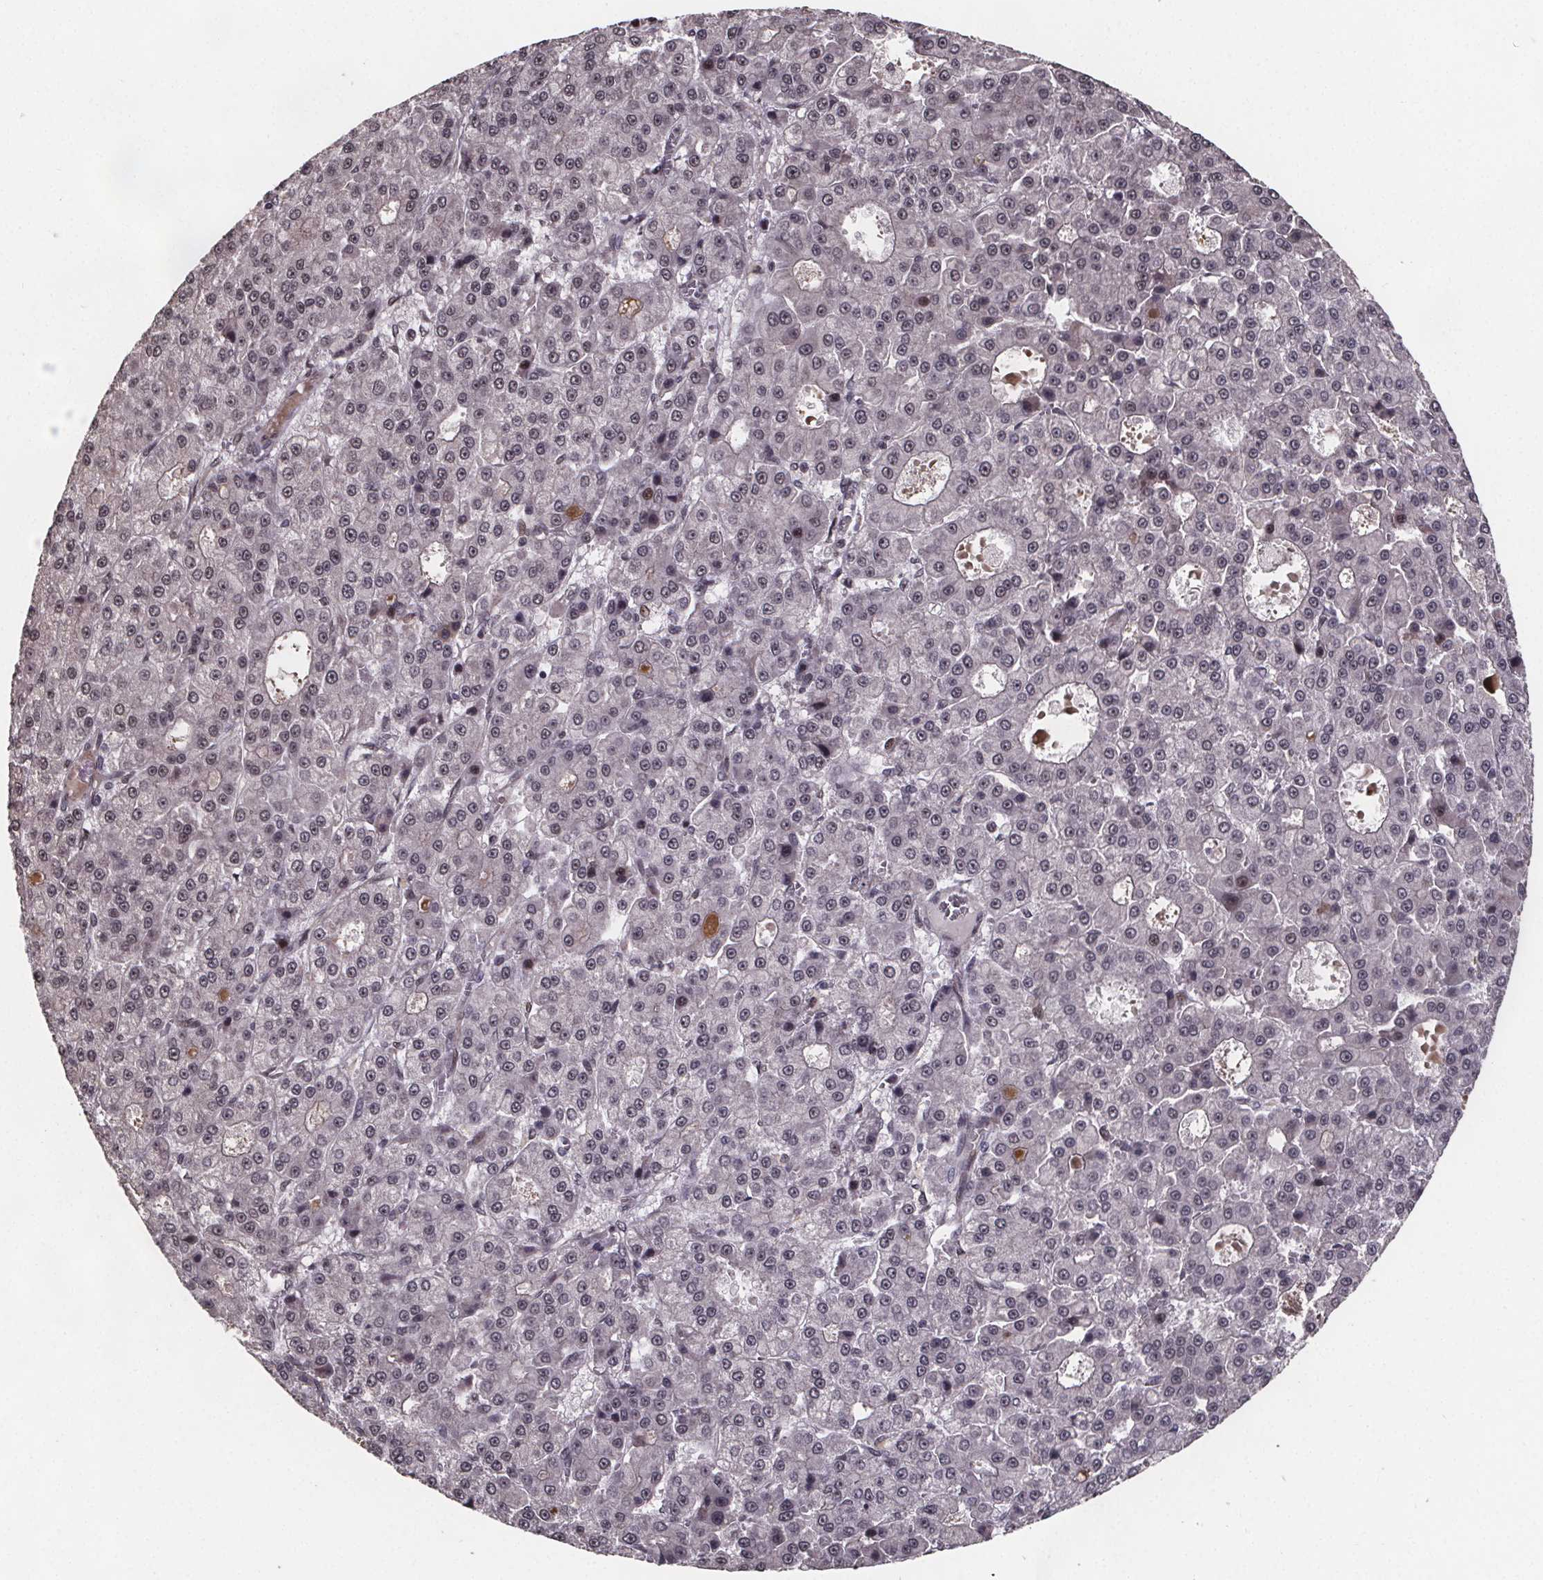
{"staining": {"intensity": "weak", "quantity": "25%-75%", "location": "nuclear"}, "tissue": "liver cancer", "cell_type": "Tumor cells", "image_type": "cancer", "snomed": [{"axis": "morphology", "description": "Carcinoma, Hepatocellular, NOS"}, {"axis": "topography", "description": "Liver"}], "caption": "Immunohistochemical staining of liver cancer (hepatocellular carcinoma) demonstrates weak nuclear protein expression in approximately 25%-75% of tumor cells.", "gene": "U2SURP", "patient": {"sex": "male", "age": 70}}